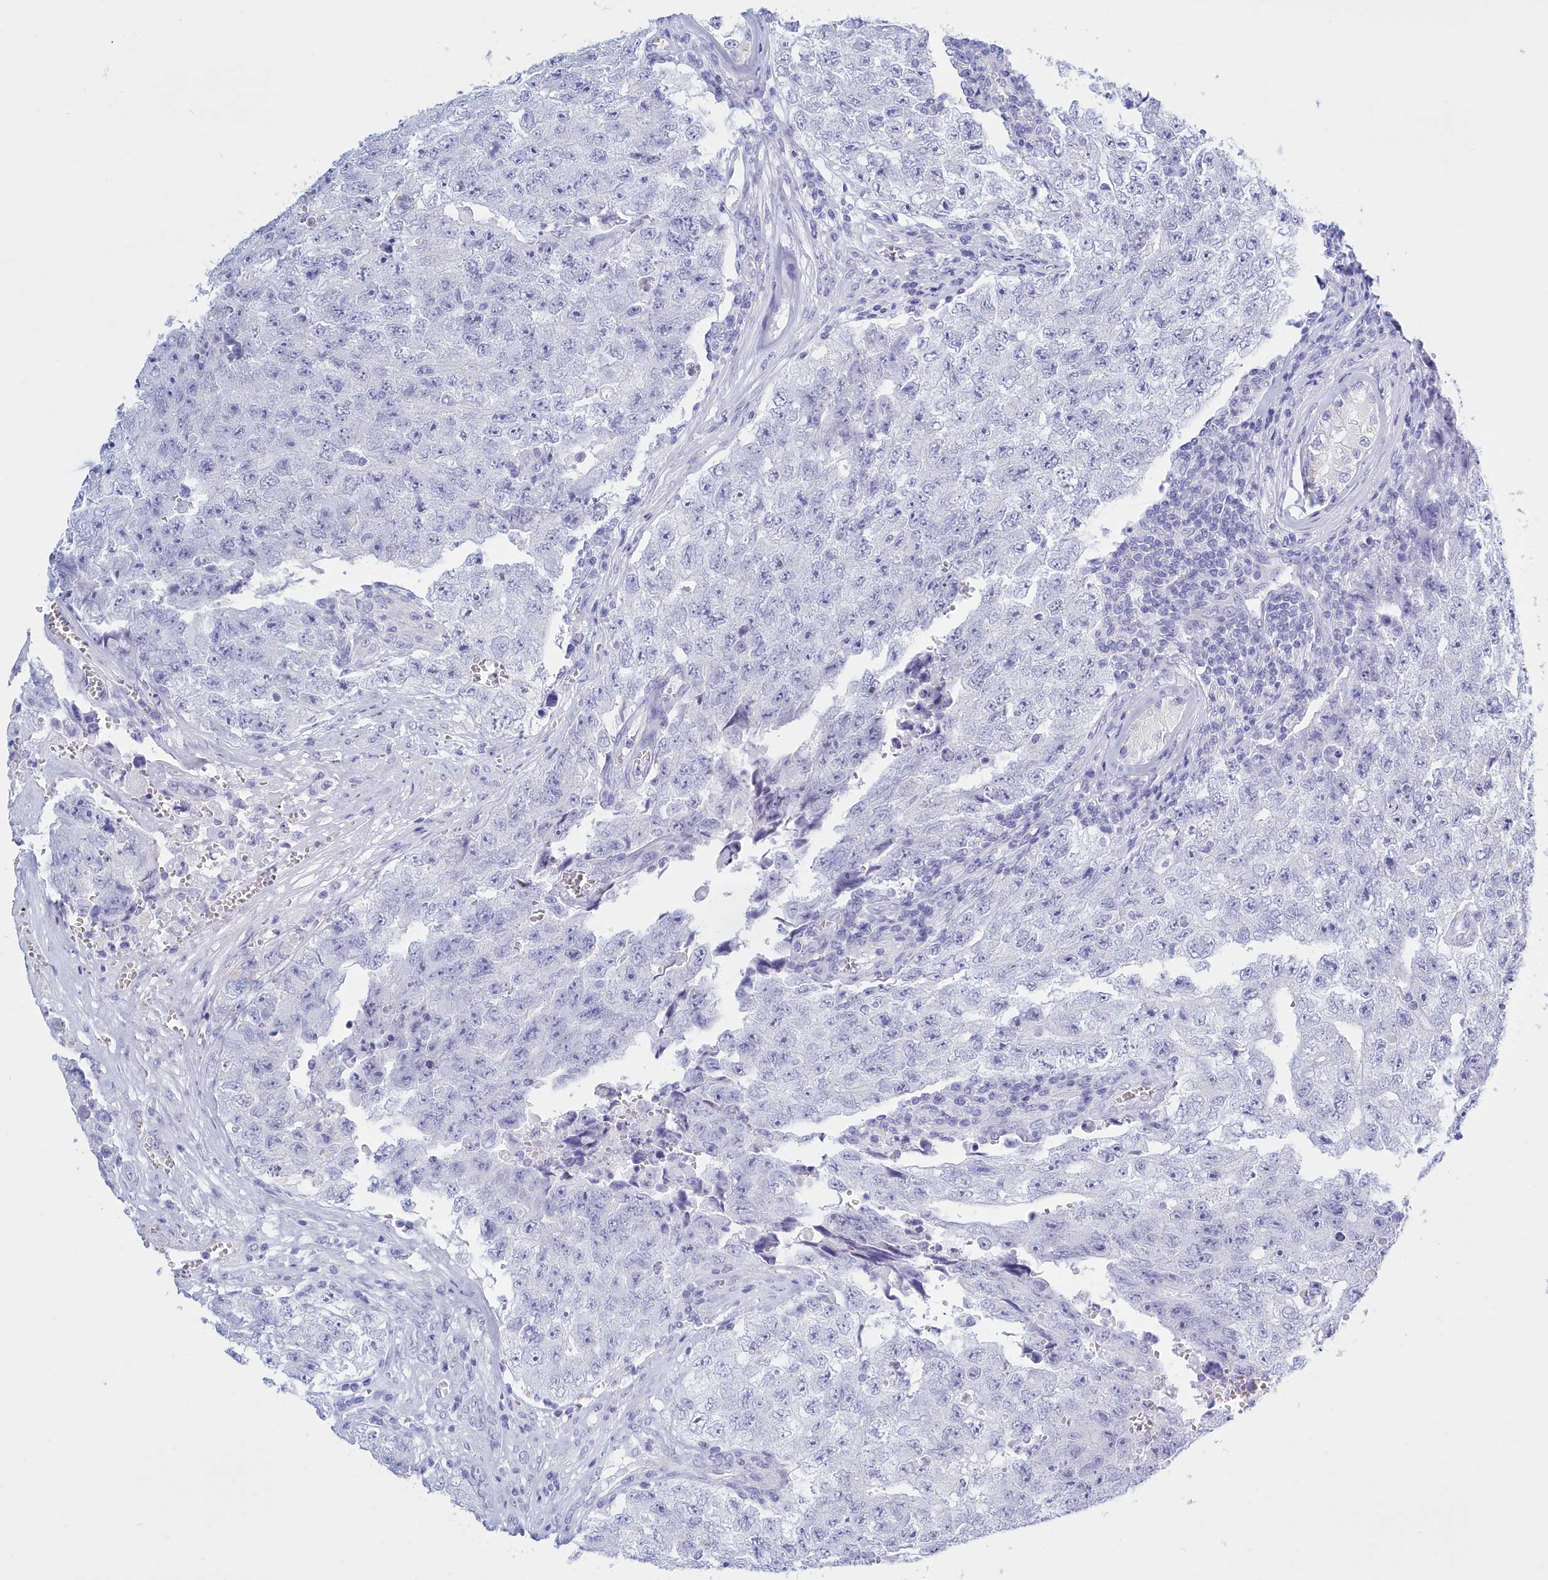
{"staining": {"intensity": "negative", "quantity": "none", "location": "none"}, "tissue": "testis cancer", "cell_type": "Tumor cells", "image_type": "cancer", "snomed": [{"axis": "morphology", "description": "Carcinoma, Embryonal, NOS"}, {"axis": "topography", "description": "Testis"}], "caption": "The micrograph reveals no significant positivity in tumor cells of testis cancer (embryonal carcinoma). (Brightfield microscopy of DAB IHC at high magnification).", "gene": "TMEM97", "patient": {"sex": "male", "age": 17}}